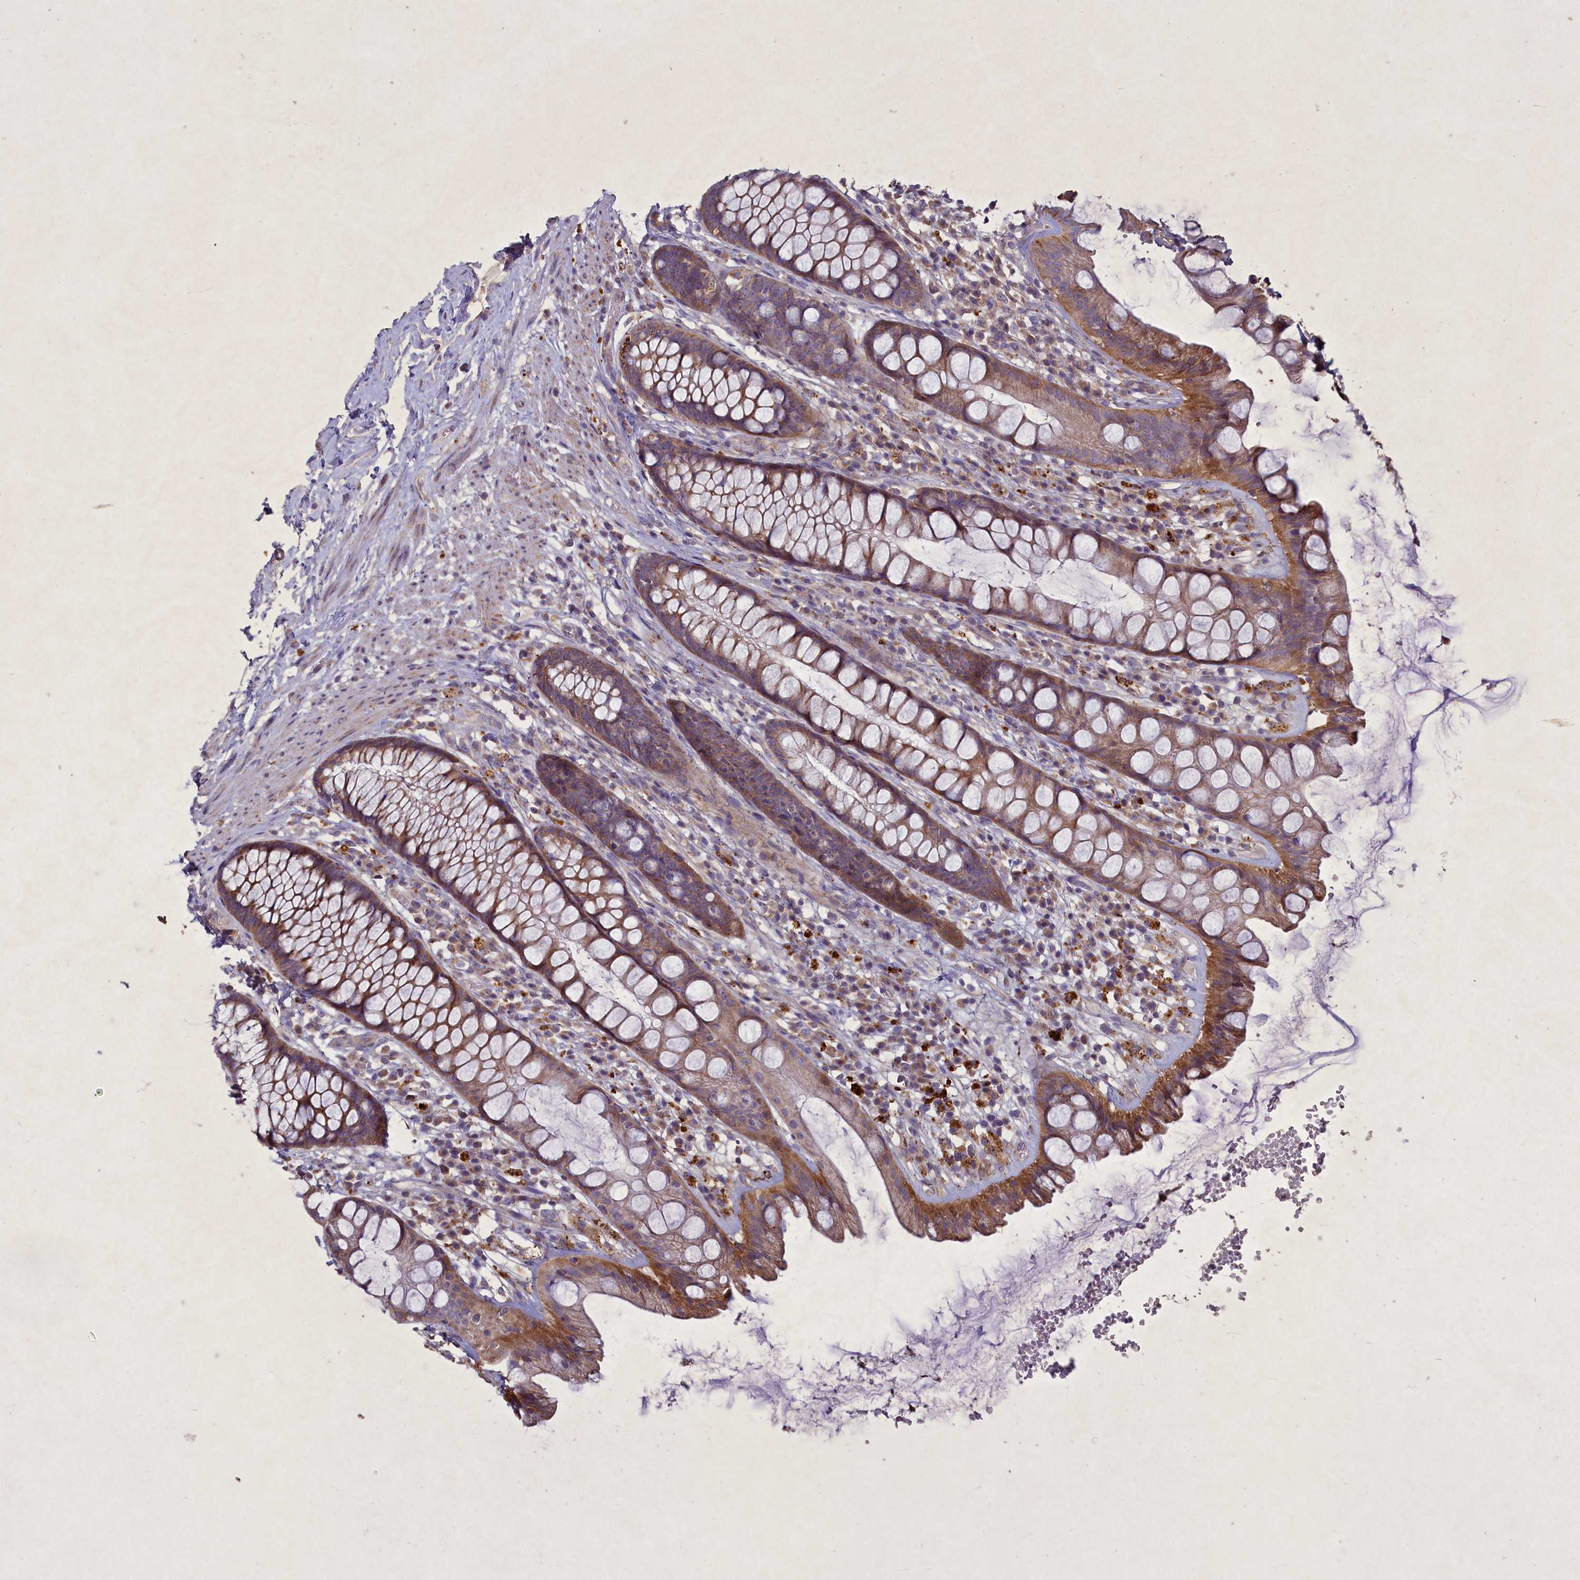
{"staining": {"intensity": "moderate", "quantity": ">75%", "location": "cytoplasmic/membranous"}, "tissue": "rectum", "cell_type": "Glandular cells", "image_type": "normal", "snomed": [{"axis": "morphology", "description": "Normal tissue, NOS"}, {"axis": "topography", "description": "Rectum"}], "caption": "Brown immunohistochemical staining in benign rectum displays moderate cytoplasmic/membranous staining in approximately >75% of glandular cells. (DAB = brown stain, brightfield microscopy at high magnification).", "gene": "CIAO2B", "patient": {"sex": "male", "age": 74}}